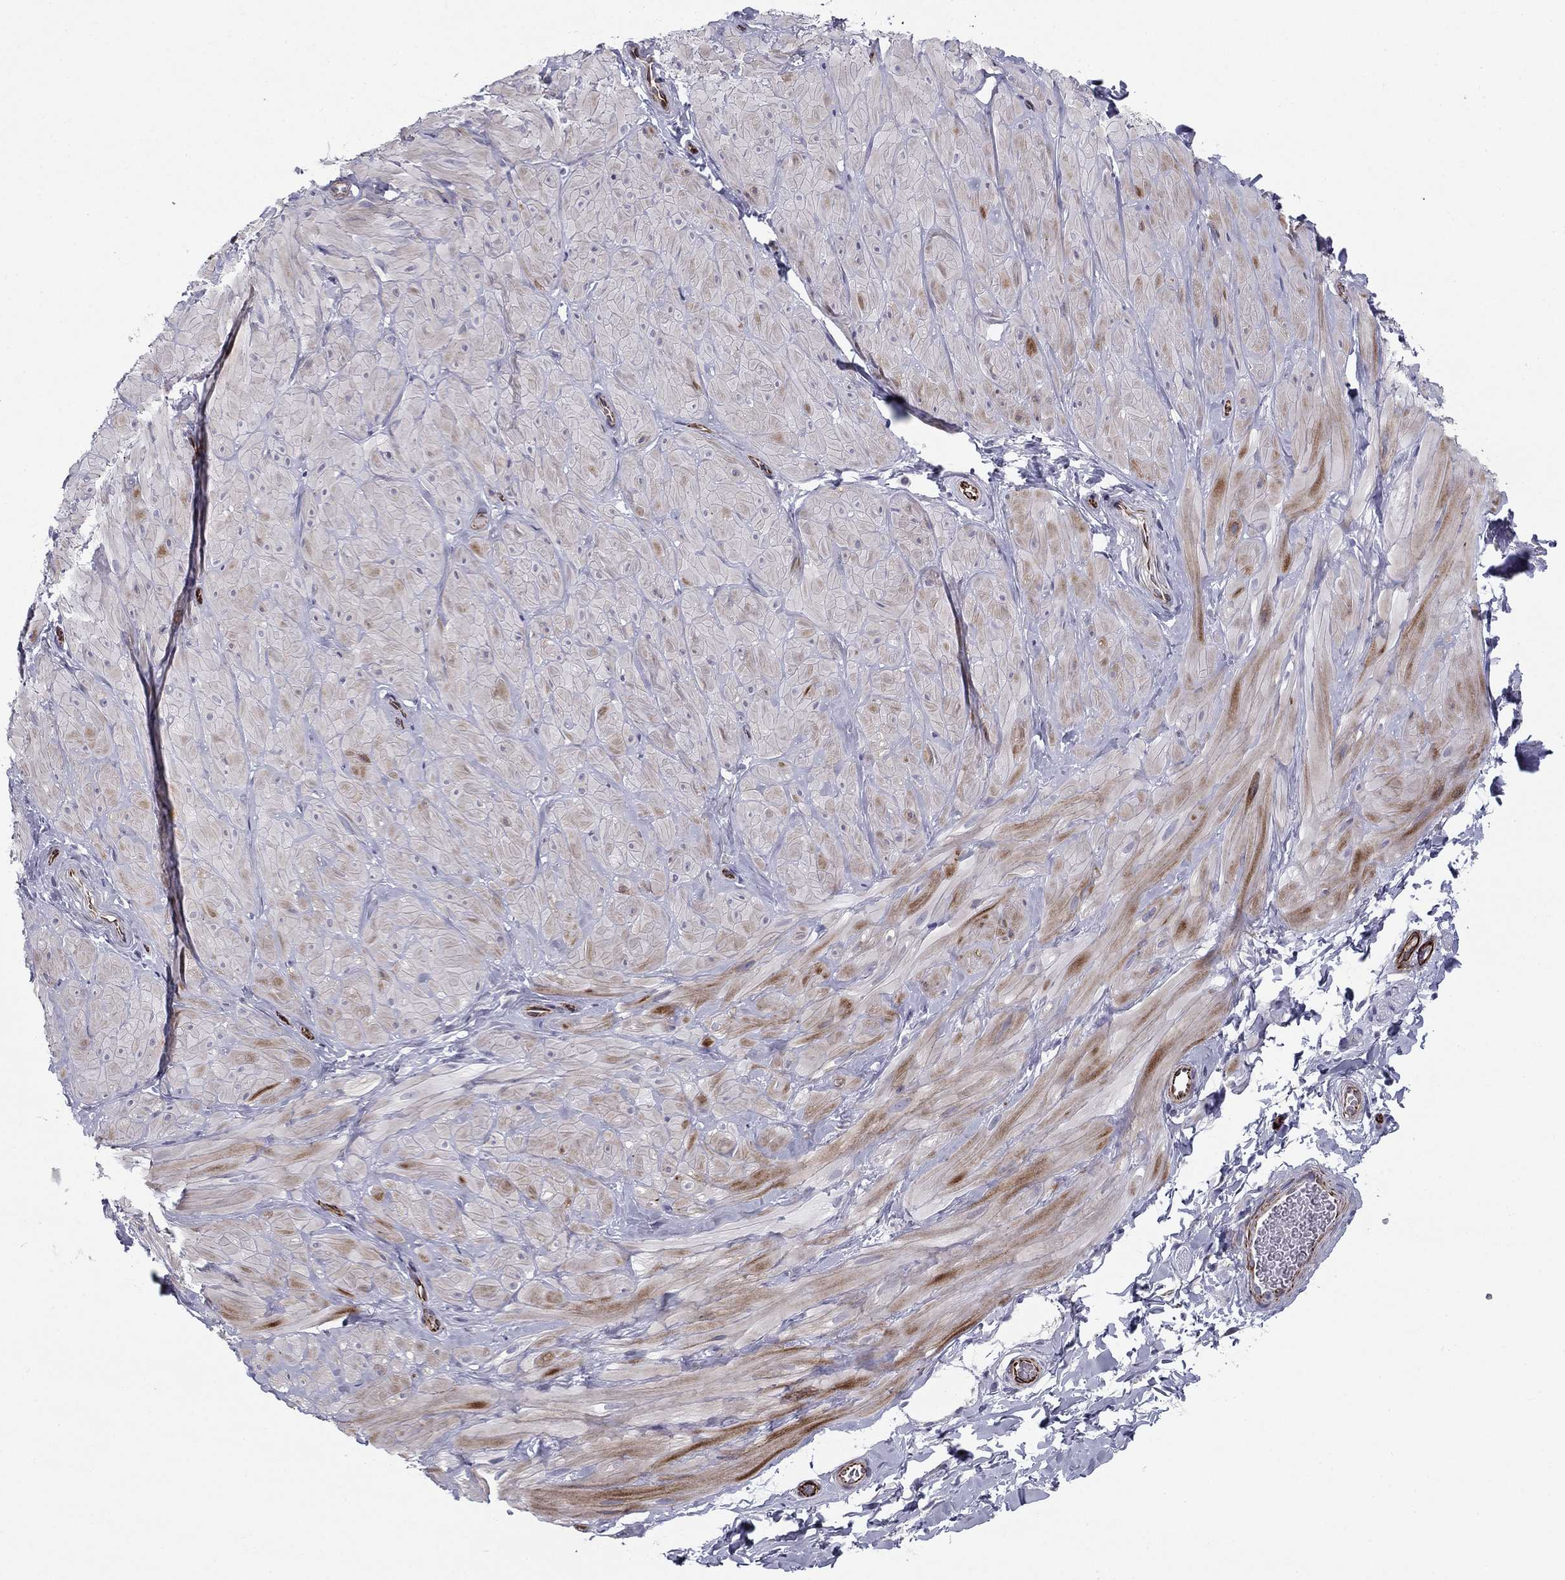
{"staining": {"intensity": "negative", "quantity": "none", "location": "none"}, "tissue": "soft tissue", "cell_type": "Fibroblasts", "image_type": "normal", "snomed": [{"axis": "morphology", "description": "Normal tissue, NOS"}, {"axis": "topography", "description": "Smooth muscle"}, {"axis": "topography", "description": "Peripheral nerve tissue"}], "caption": "Immunohistochemical staining of unremarkable soft tissue reveals no significant positivity in fibroblasts.", "gene": "ANKS4B", "patient": {"sex": "male", "age": 22}}